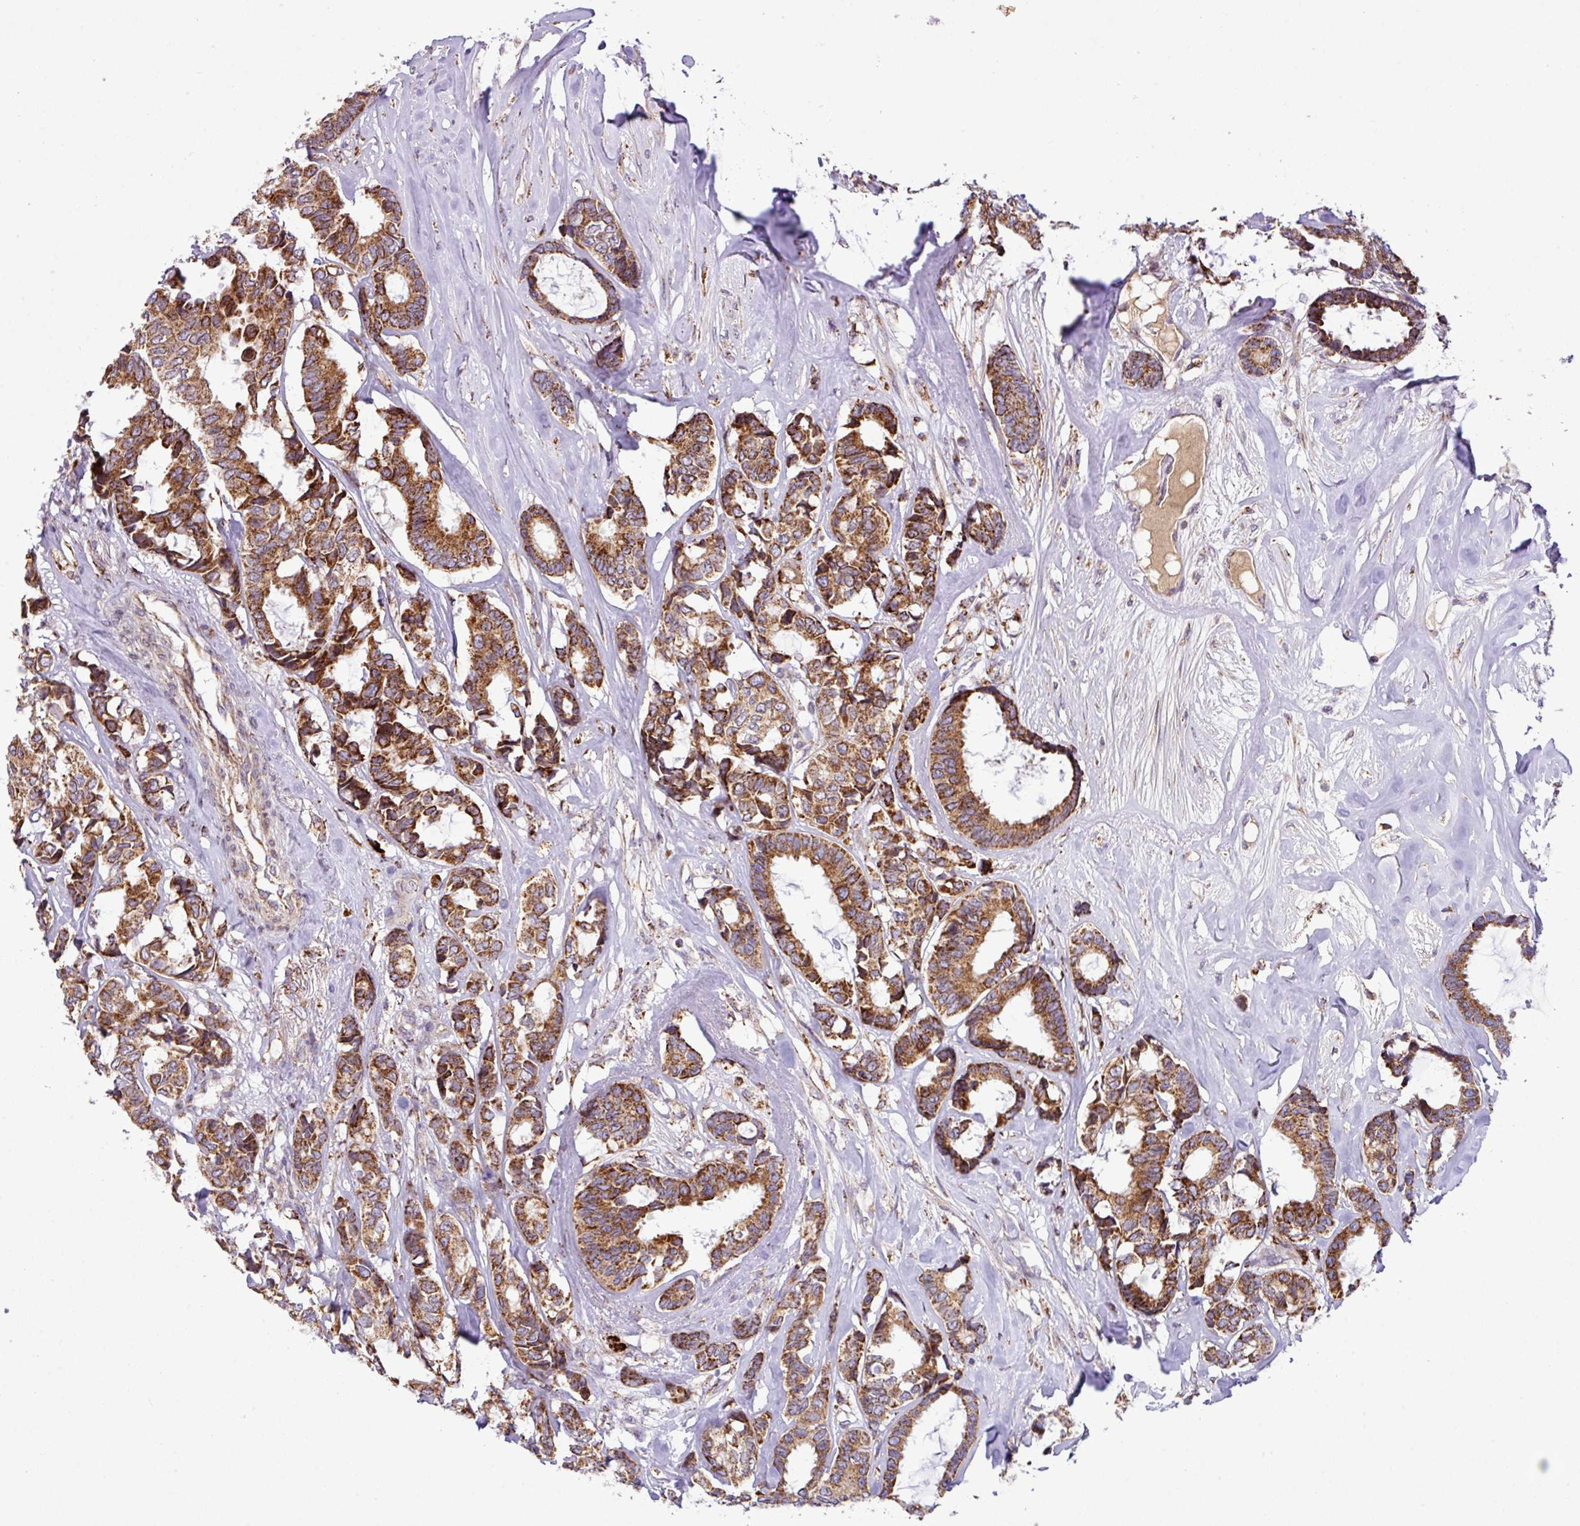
{"staining": {"intensity": "strong", "quantity": ">75%", "location": "cytoplasmic/membranous"}, "tissue": "breast cancer", "cell_type": "Tumor cells", "image_type": "cancer", "snomed": [{"axis": "morphology", "description": "Duct carcinoma"}, {"axis": "topography", "description": "Breast"}], "caption": "Strong cytoplasmic/membranous expression is seen in approximately >75% of tumor cells in breast cancer.", "gene": "ZNF569", "patient": {"sex": "female", "age": 87}}